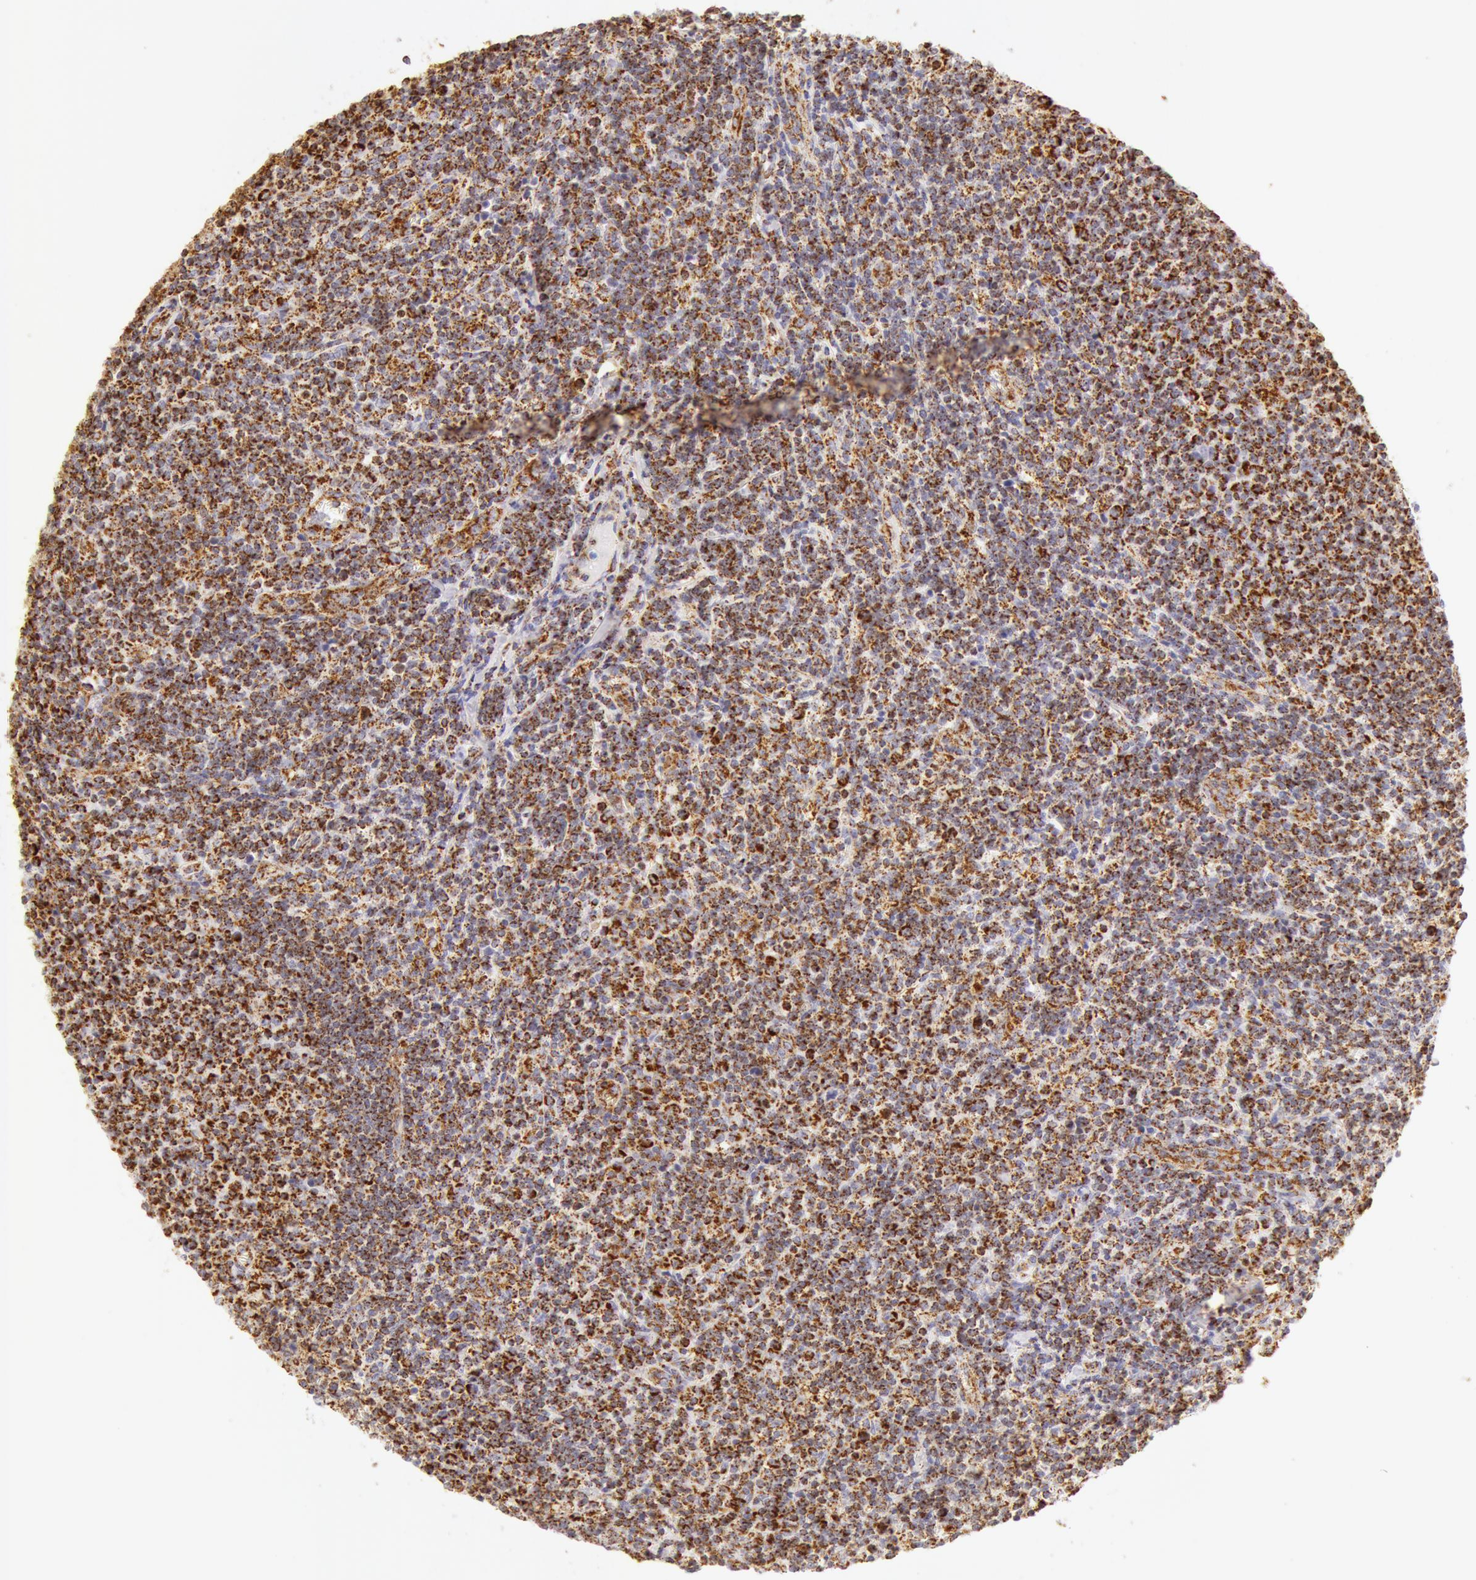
{"staining": {"intensity": "moderate", "quantity": ">75%", "location": "cytoplasmic/membranous"}, "tissue": "lymphoma", "cell_type": "Tumor cells", "image_type": "cancer", "snomed": [{"axis": "morphology", "description": "Malignant lymphoma, non-Hodgkin's type, Low grade"}, {"axis": "topography", "description": "Lymph node"}], "caption": "Immunohistochemistry of human malignant lymphoma, non-Hodgkin's type (low-grade) reveals medium levels of moderate cytoplasmic/membranous staining in about >75% of tumor cells.", "gene": "ATP5F1B", "patient": {"sex": "male", "age": 74}}